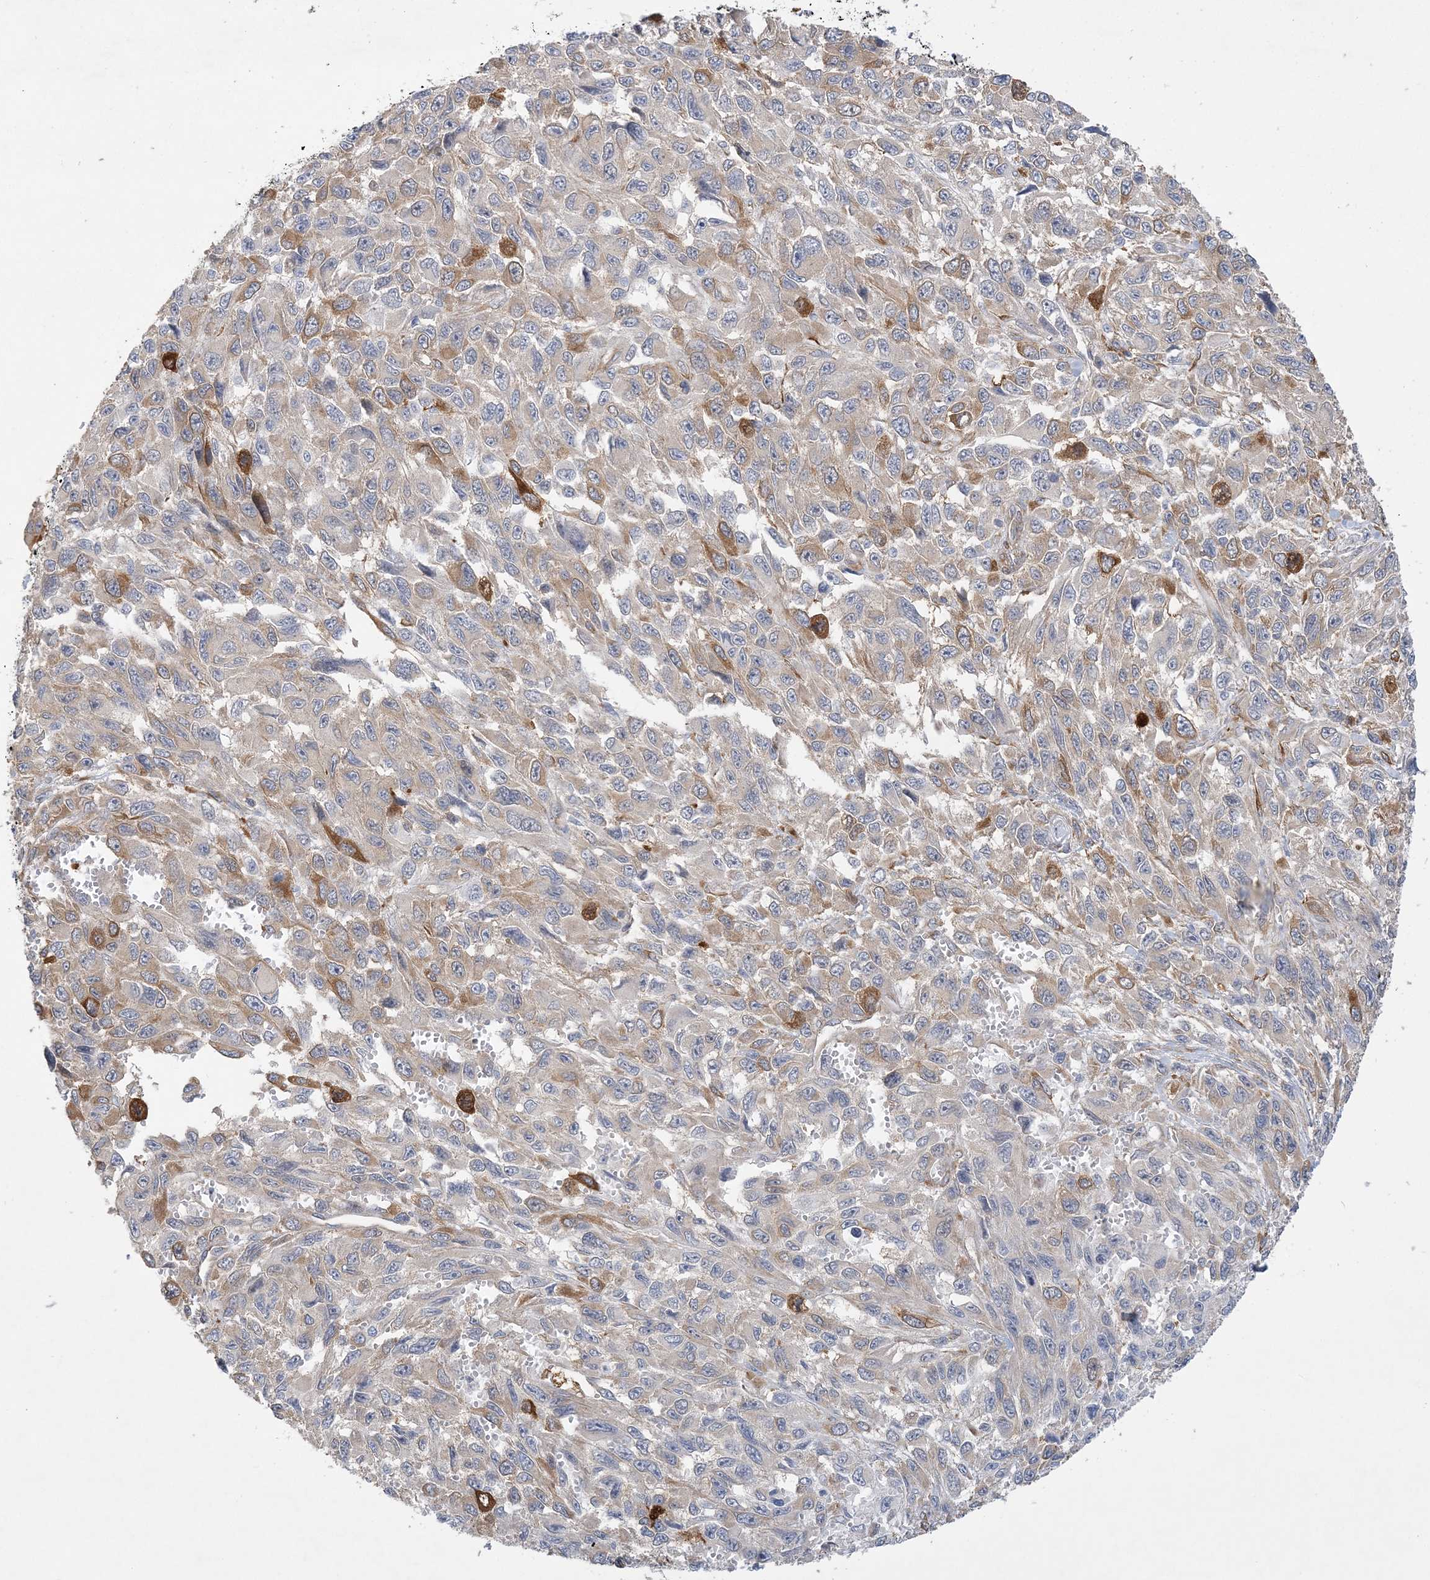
{"staining": {"intensity": "moderate", "quantity": "25%-75%", "location": "cytoplasmic/membranous"}, "tissue": "melanoma", "cell_type": "Tumor cells", "image_type": "cancer", "snomed": [{"axis": "morphology", "description": "Malignant melanoma, NOS"}, {"axis": "topography", "description": "Skin"}], "caption": "Immunohistochemical staining of melanoma exhibits medium levels of moderate cytoplasmic/membranous protein positivity in about 25%-75% of tumor cells.", "gene": "MAP4K5", "patient": {"sex": "female", "age": 96}}